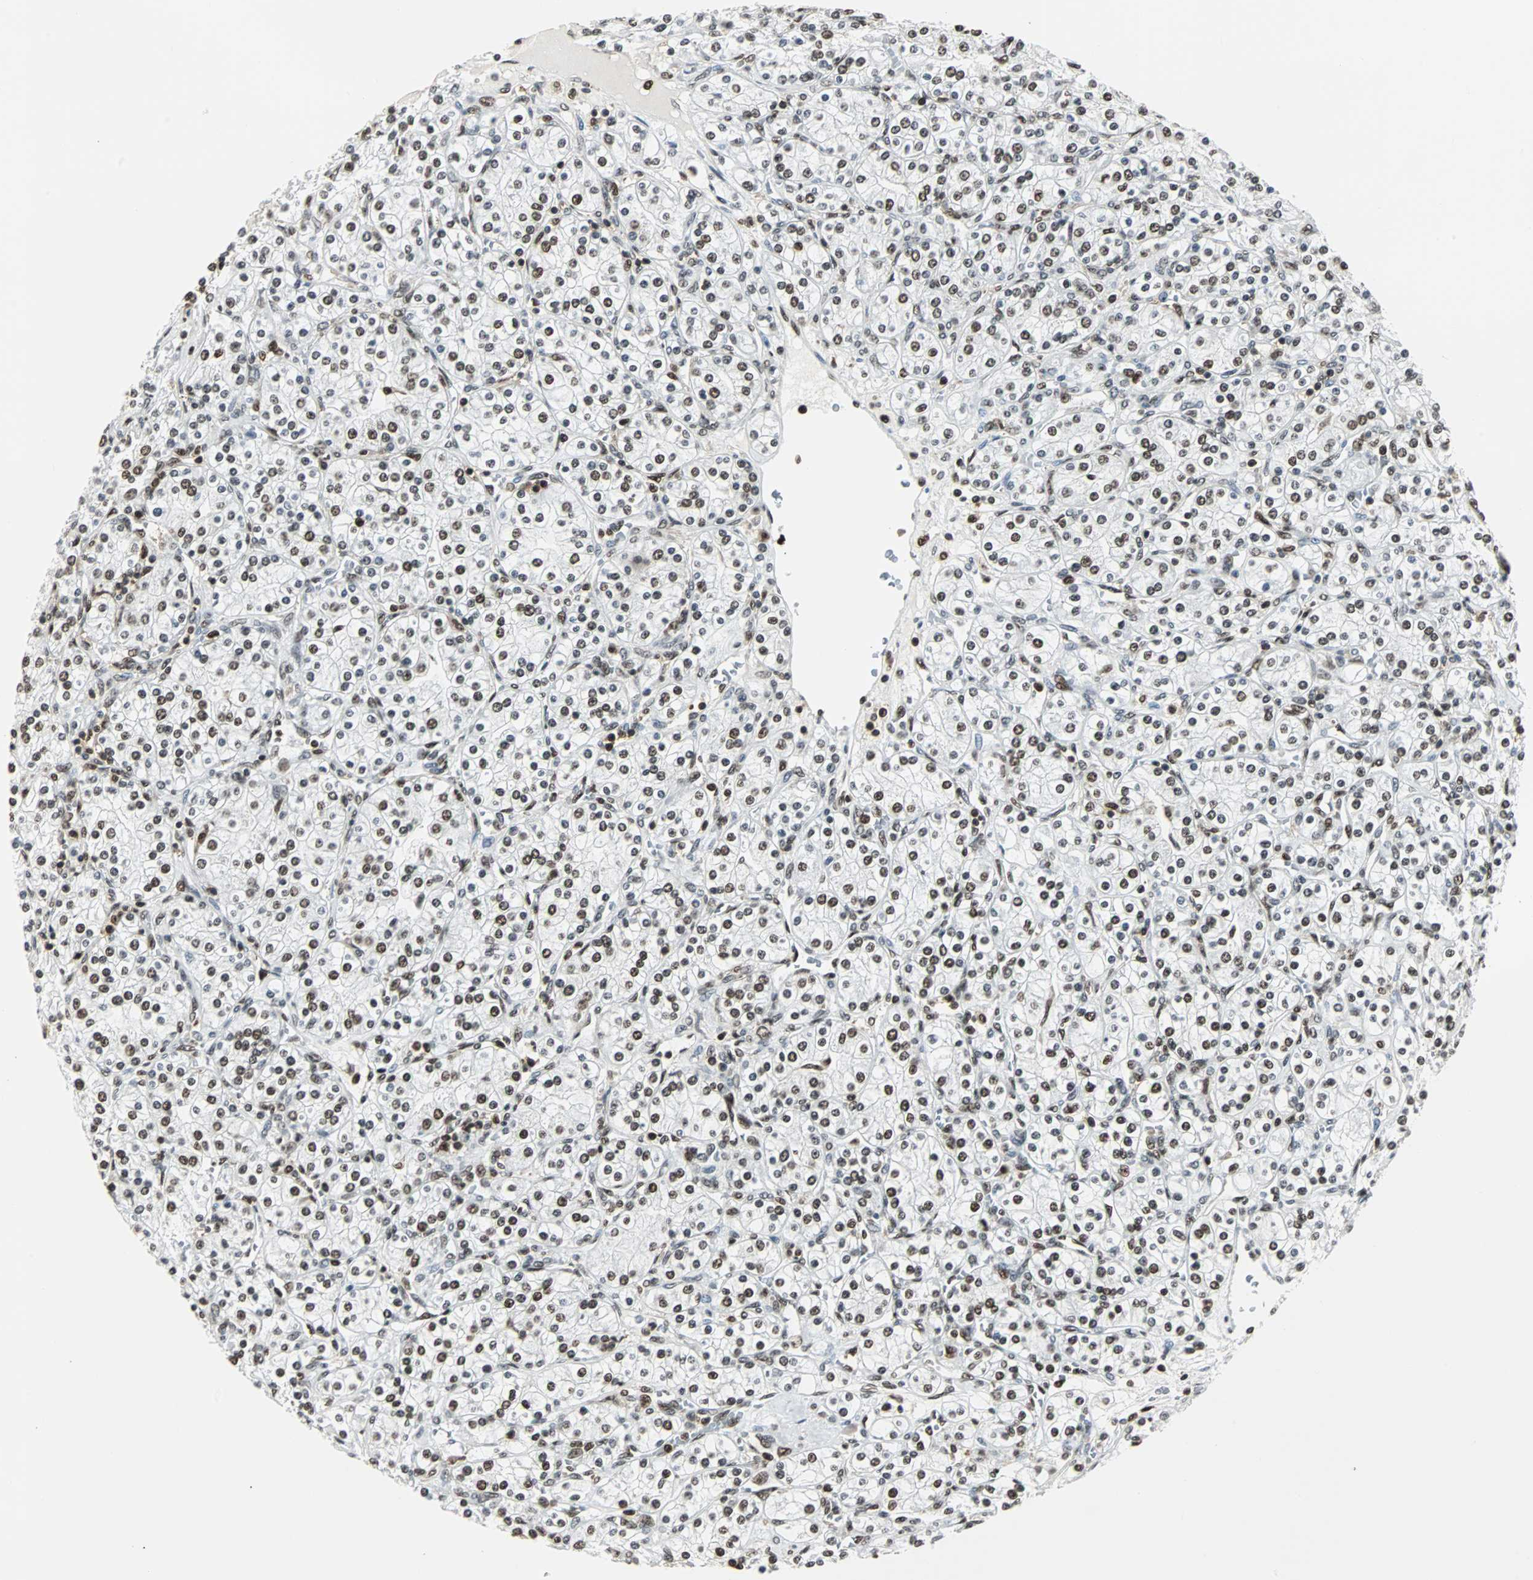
{"staining": {"intensity": "strong", "quantity": ">75%", "location": "nuclear"}, "tissue": "renal cancer", "cell_type": "Tumor cells", "image_type": "cancer", "snomed": [{"axis": "morphology", "description": "Adenocarcinoma, NOS"}, {"axis": "topography", "description": "Kidney"}], "caption": "The histopathology image shows a brown stain indicating the presence of a protein in the nuclear of tumor cells in renal cancer. (IHC, brightfield microscopy, high magnification).", "gene": "XRCC4", "patient": {"sex": "male", "age": 77}}